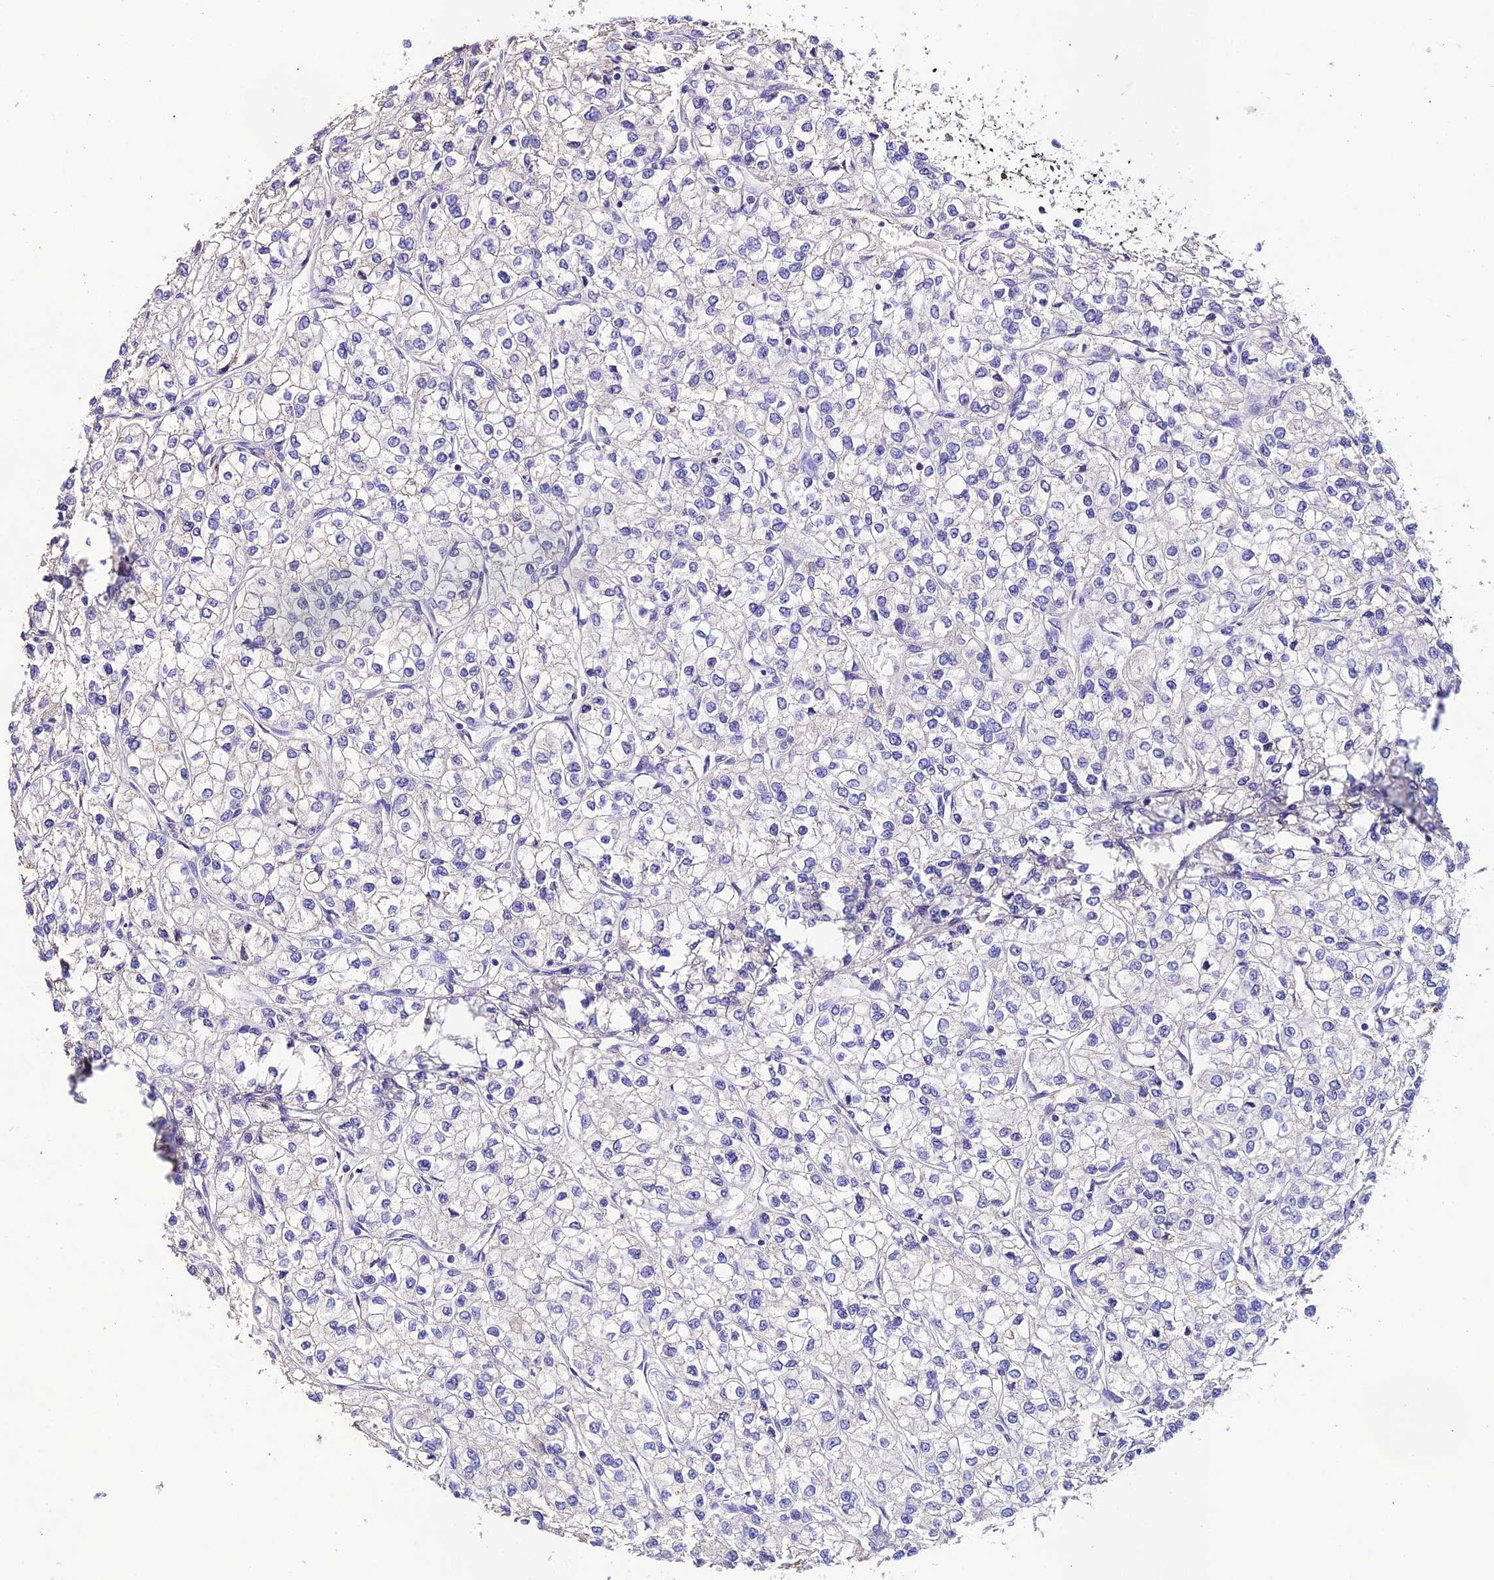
{"staining": {"intensity": "negative", "quantity": "none", "location": "none"}, "tissue": "renal cancer", "cell_type": "Tumor cells", "image_type": "cancer", "snomed": [{"axis": "morphology", "description": "Adenocarcinoma, NOS"}, {"axis": "topography", "description": "Kidney"}], "caption": "A histopathology image of human adenocarcinoma (renal) is negative for staining in tumor cells.", "gene": "NLRP6", "patient": {"sex": "male", "age": 80}}